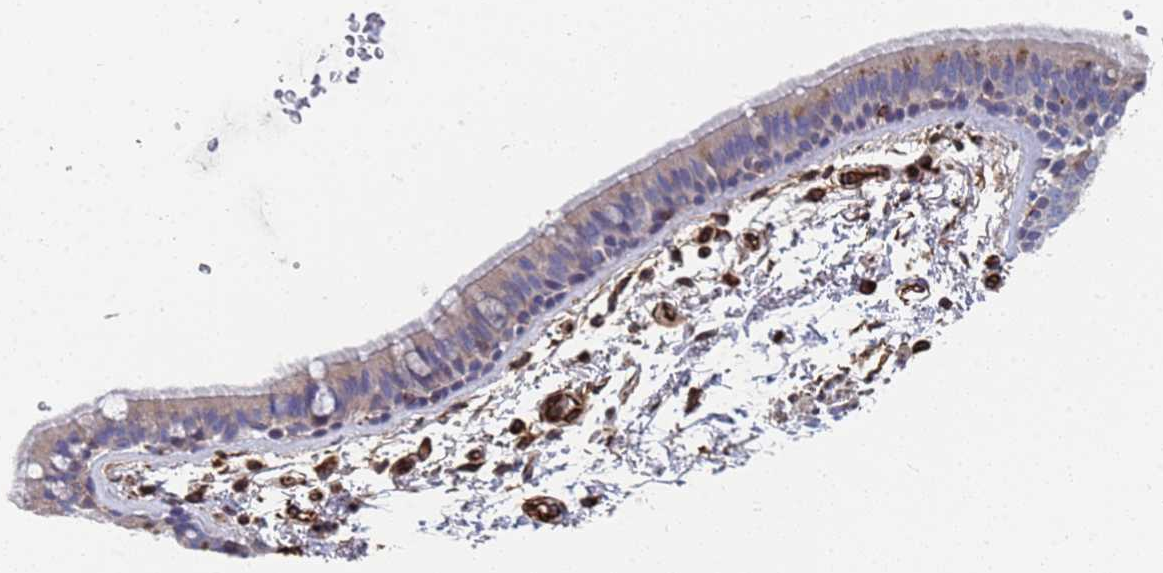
{"staining": {"intensity": "negative", "quantity": "none", "location": "none"}, "tissue": "bronchus", "cell_type": "Respiratory epithelial cells", "image_type": "normal", "snomed": [{"axis": "morphology", "description": "Normal tissue, NOS"}, {"axis": "topography", "description": "Lymph node"}, {"axis": "topography", "description": "Bronchus"}], "caption": "Bronchus stained for a protein using IHC demonstrates no staining respiratory epithelial cells.", "gene": "SYT13", "patient": {"sex": "female", "age": 70}}